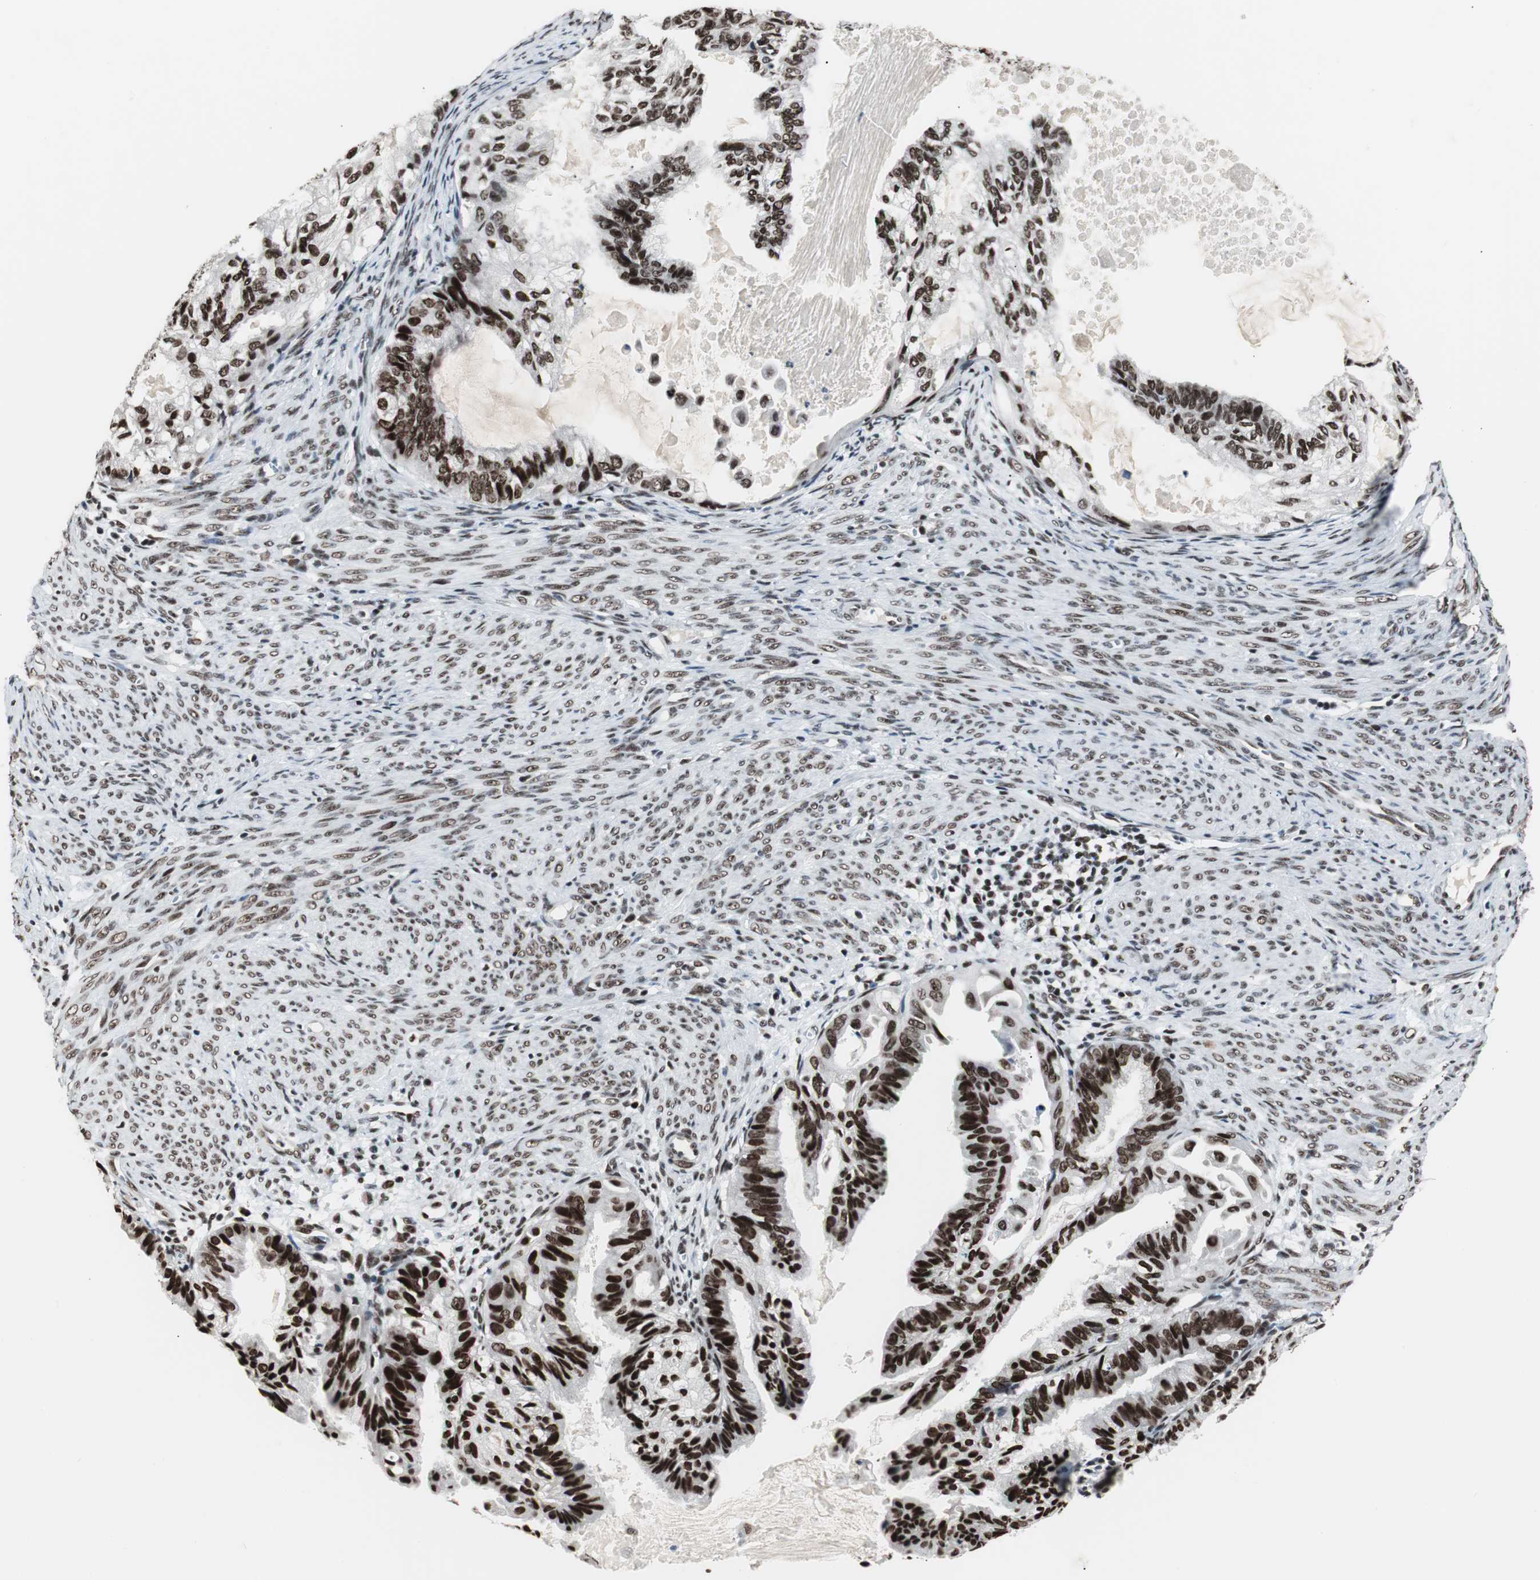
{"staining": {"intensity": "strong", "quantity": ">75%", "location": "nuclear"}, "tissue": "cervical cancer", "cell_type": "Tumor cells", "image_type": "cancer", "snomed": [{"axis": "morphology", "description": "Normal tissue, NOS"}, {"axis": "morphology", "description": "Adenocarcinoma, NOS"}, {"axis": "topography", "description": "Cervix"}, {"axis": "topography", "description": "Endometrium"}], "caption": "Immunohistochemistry (IHC) (DAB (3,3'-diaminobenzidine)) staining of cervical cancer shows strong nuclear protein expression in approximately >75% of tumor cells. (DAB (3,3'-diaminobenzidine) IHC with brightfield microscopy, high magnification).", "gene": "XRCC1", "patient": {"sex": "female", "age": 86}}